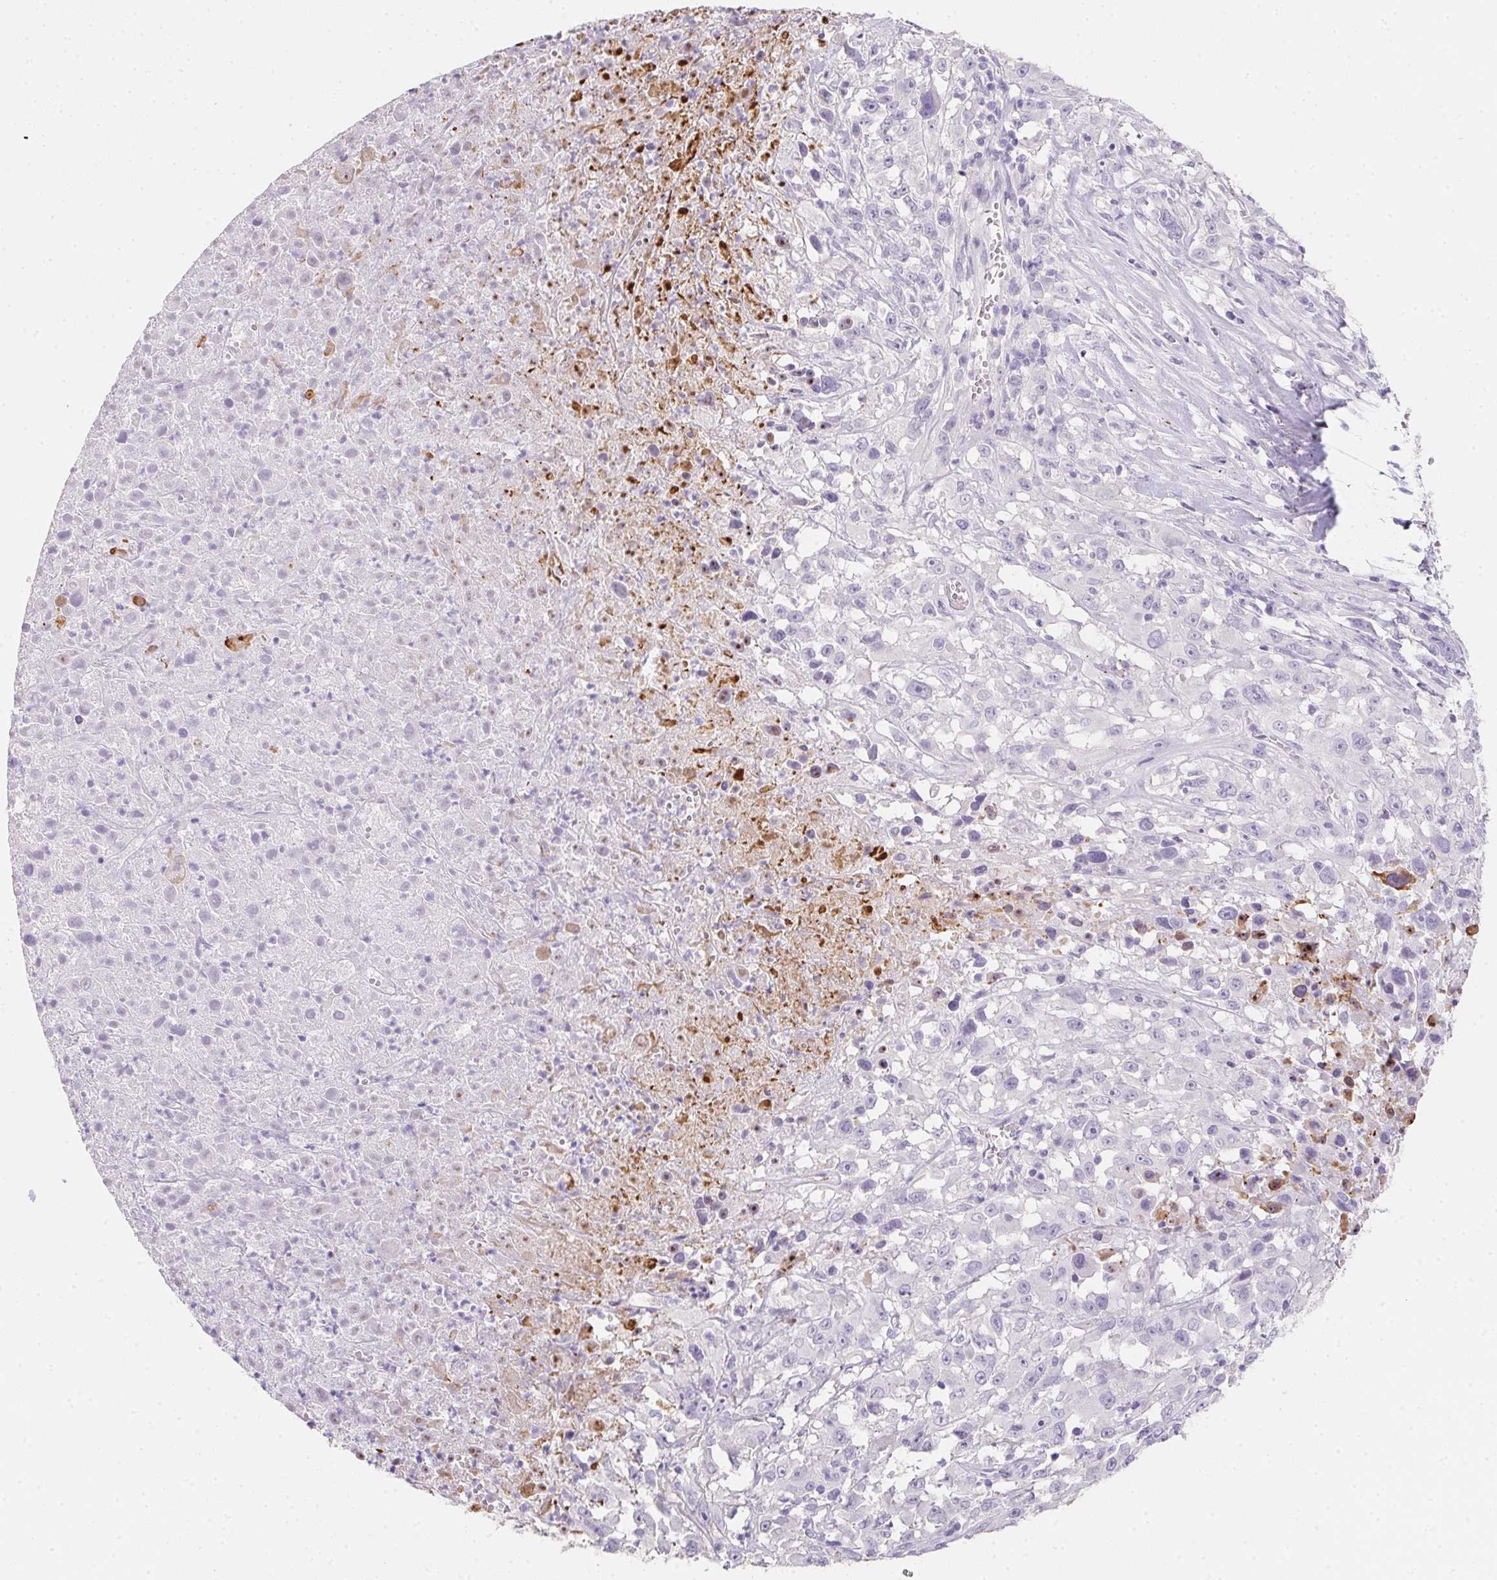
{"staining": {"intensity": "negative", "quantity": "none", "location": "none"}, "tissue": "melanoma", "cell_type": "Tumor cells", "image_type": "cancer", "snomed": [{"axis": "morphology", "description": "Malignant melanoma, Metastatic site"}, {"axis": "topography", "description": "Soft tissue"}], "caption": "Human melanoma stained for a protein using IHC exhibits no positivity in tumor cells.", "gene": "MYL4", "patient": {"sex": "male", "age": 50}}